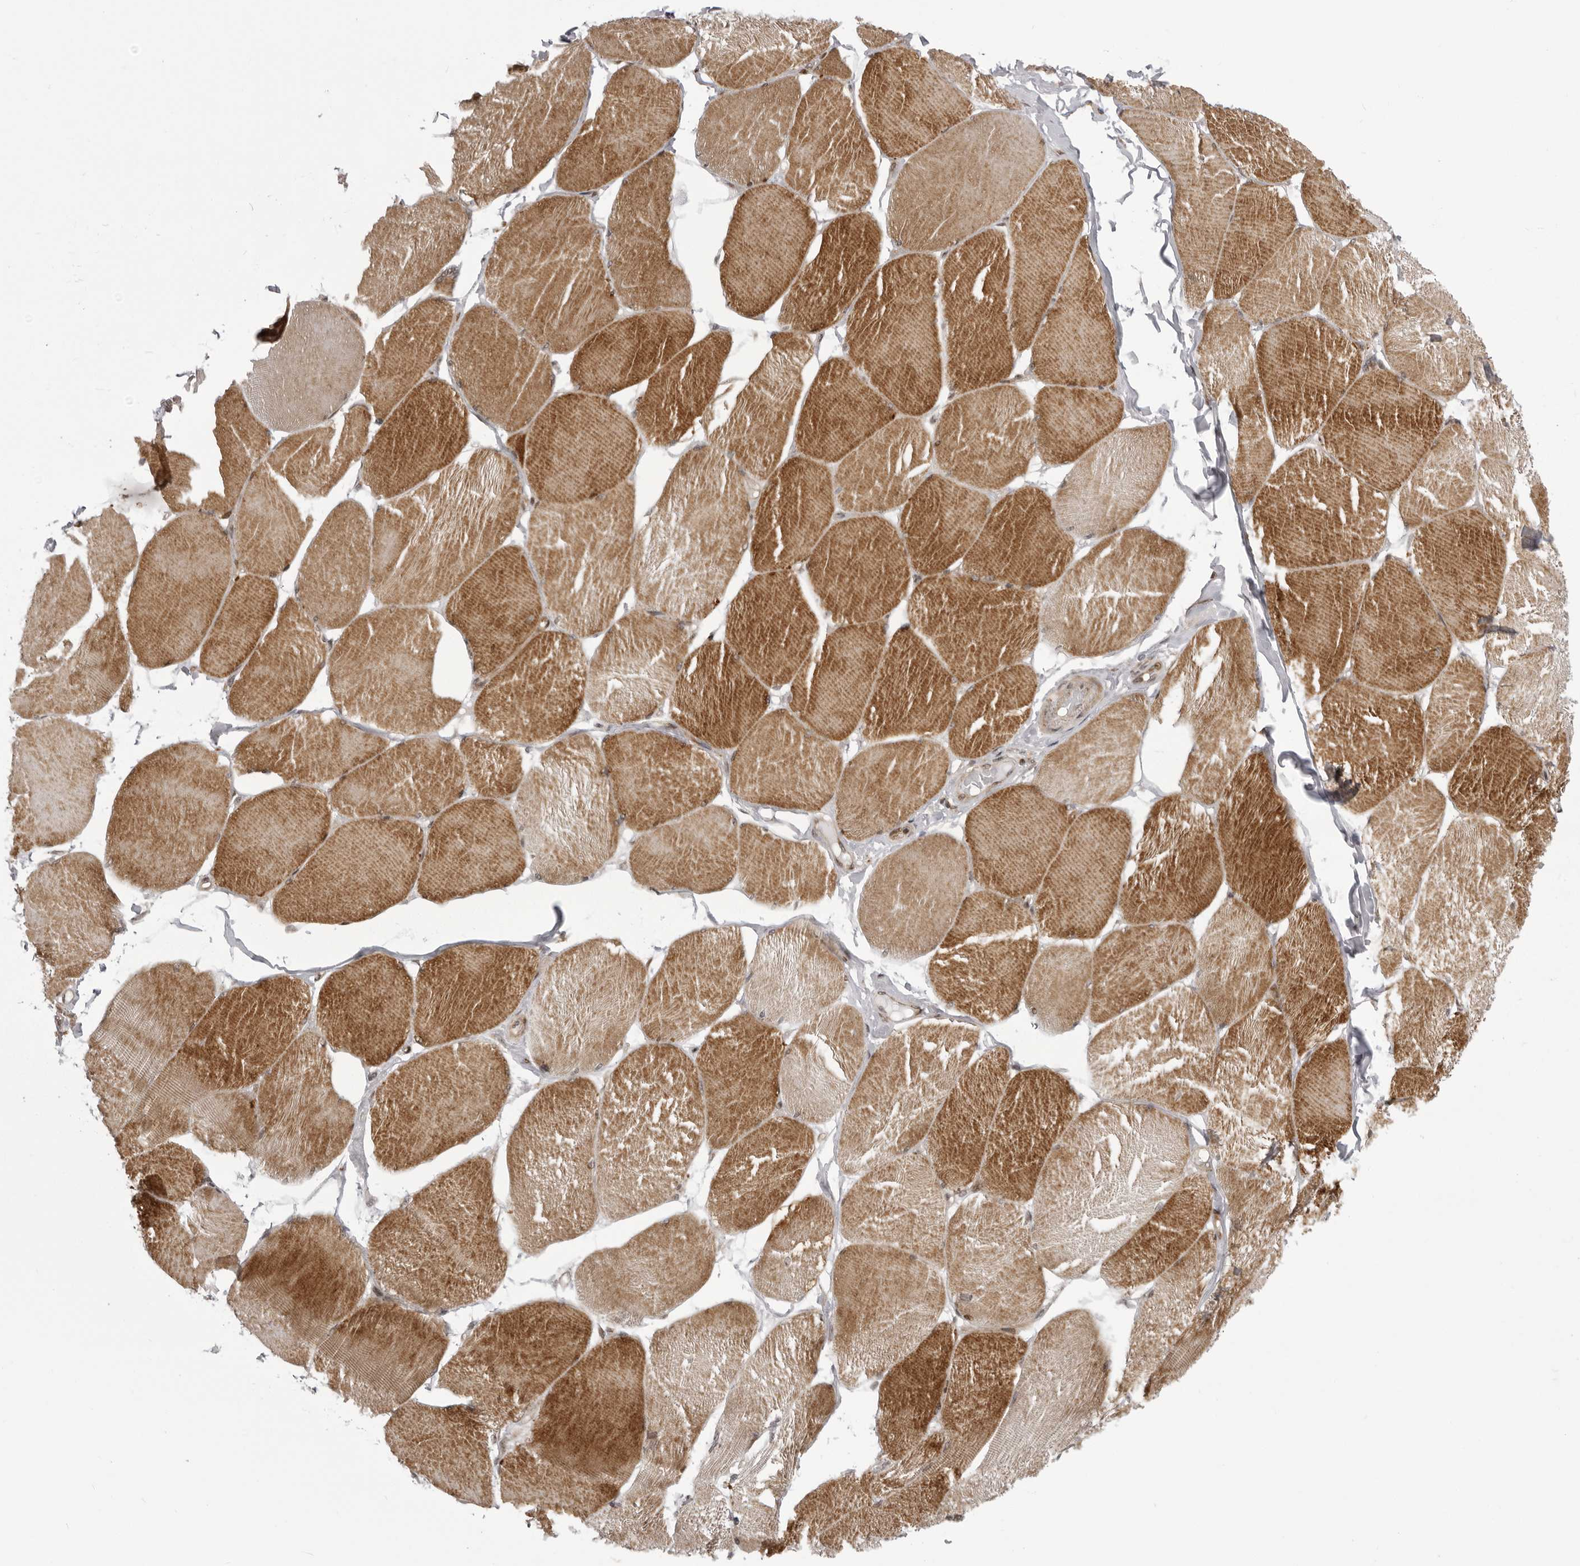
{"staining": {"intensity": "moderate", "quantity": ">75%", "location": "cytoplasmic/membranous"}, "tissue": "skeletal muscle", "cell_type": "Myocytes", "image_type": "normal", "snomed": [{"axis": "morphology", "description": "Normal tissue, NOS"}, {"axis": "topography", "description": "Skin"}, {"axis": "topography", "description": "Skeletal muscle"}], "caption": "Brown immunohistochemical staining in unremarkable skeletal muscle exhibits moderate cytoplasmic/membranous positivity in approximately >75% of myocytes. Nuclei are stained in blue.", "gene": "C1orf109", "patient": {"sex": "male", "age": 83}}